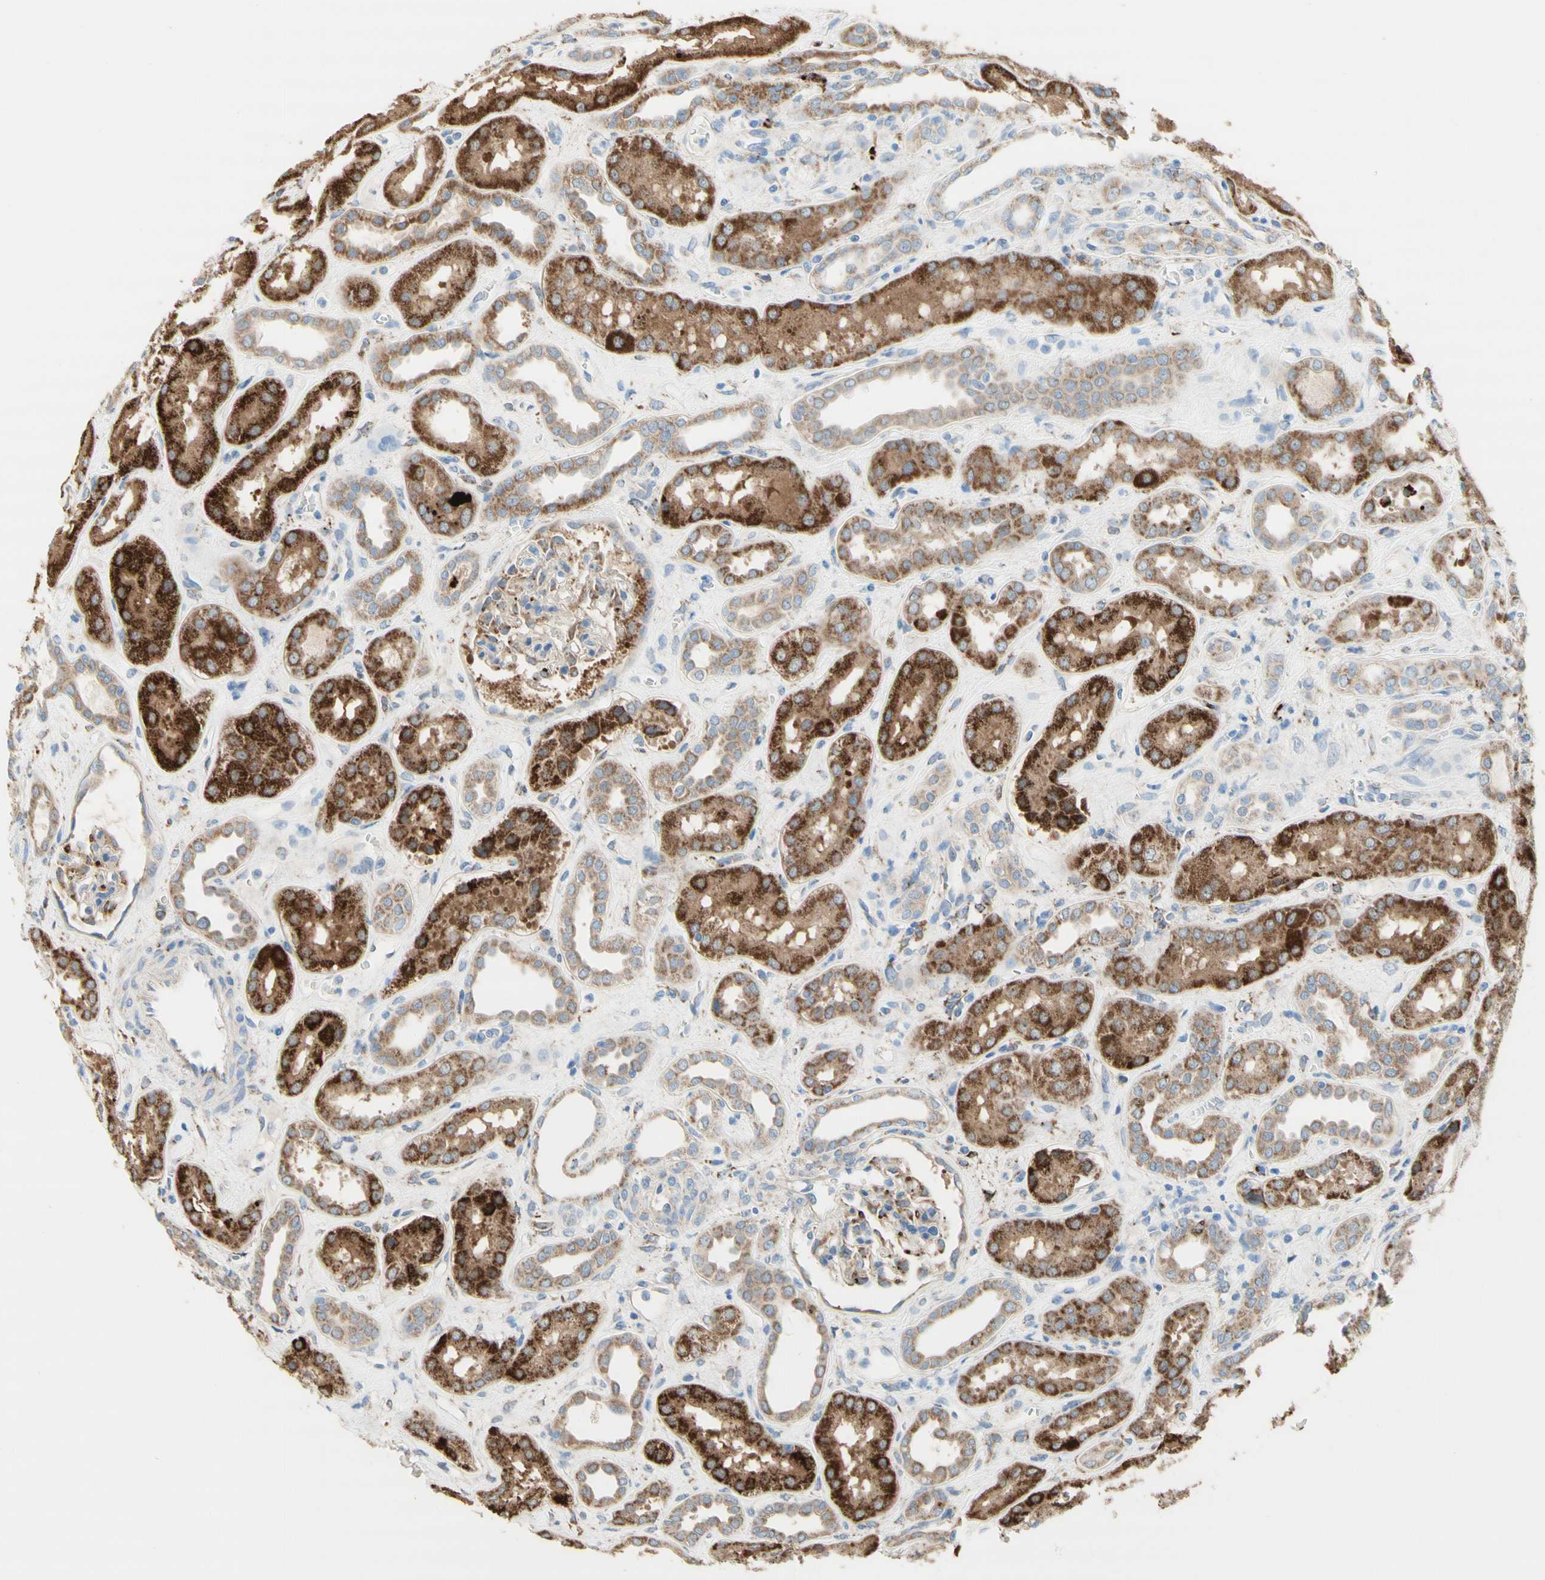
{"staining": {"intensity": "strong", "quantity": "<25%", "location": "cytoplasmic/membranous"}, "tissue": "kidney", "cell_type": "Cells in glomeruli", "image_type": "normal", "snomed": [{"axis": "morphology", "description": "Normal tissue, NOS"}, {"axis": "topography", "description": "Kidney"}], "caption": "An immunohistochemistry histopathology image of normal tissue is shown. Protein staining in brown labels strong cytoplasmic/membranous positivity in kidney within cells in glomeruli.", "gene": "URB2", "patient": {"sex": "male", "age": 59}}